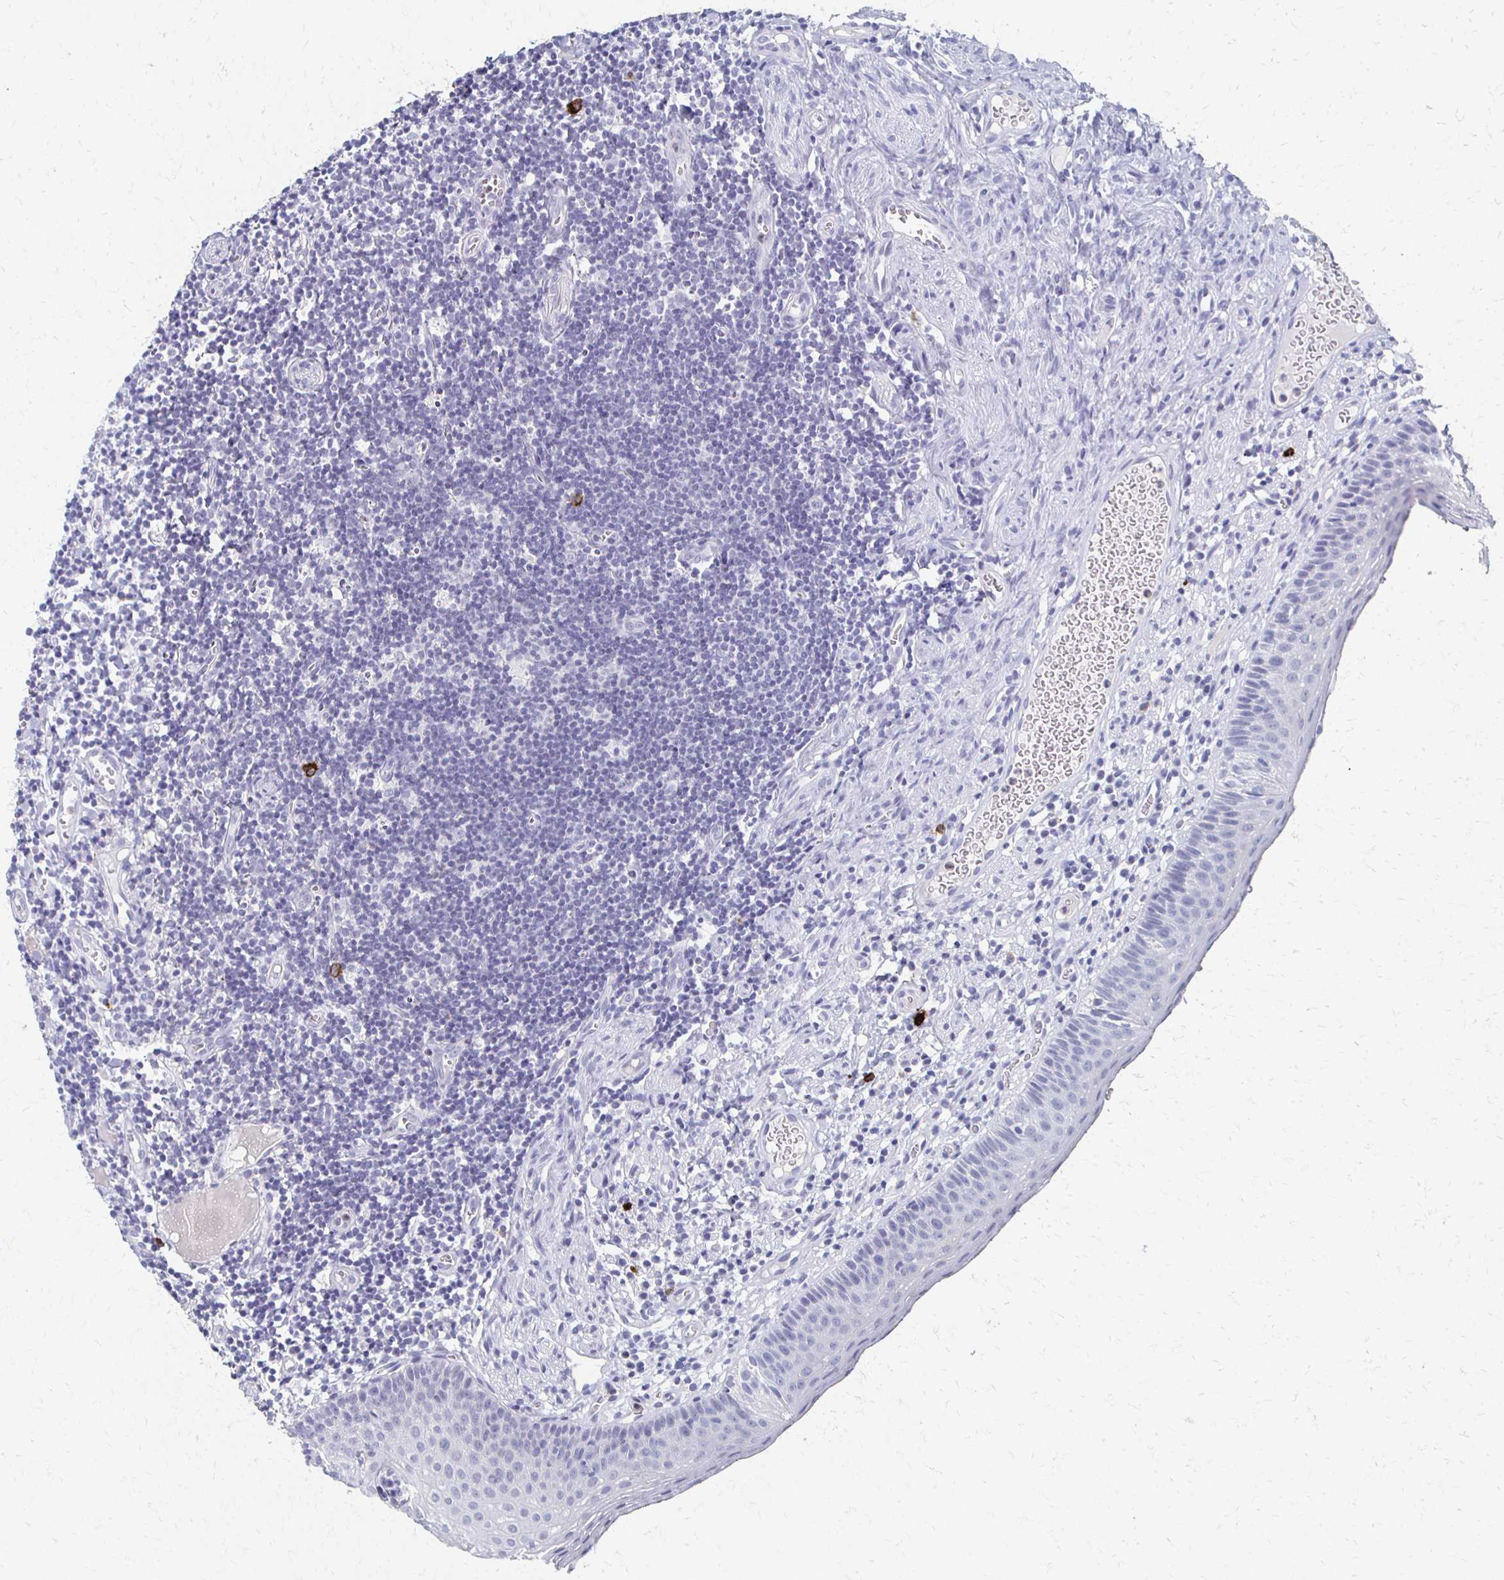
{"staining": {"intensity": "negative", "quantity": "none", "location": "none"}, "tissue": "oral mucosa", "cell_type": "Squamous epithelial cells", "image_type": "normal", "snomed": [{"axis": "morphology", "description": "Normal tissue, NOS"}, {"axis": "morphology", "description": "Squamous cell carcinoma, NOS"}, {"axis": "topography", "description": "Oral tissue"}, {"axis": "topography", "description": "Head-Neck"}], "caption": "High power microscopy image of an immunohistochemistry image of benign oral mucosa, revealing no significant staining in squamous epithelial cells.", "gene": "CXCR2", "patient": {"sex": "male", "age": 58}}